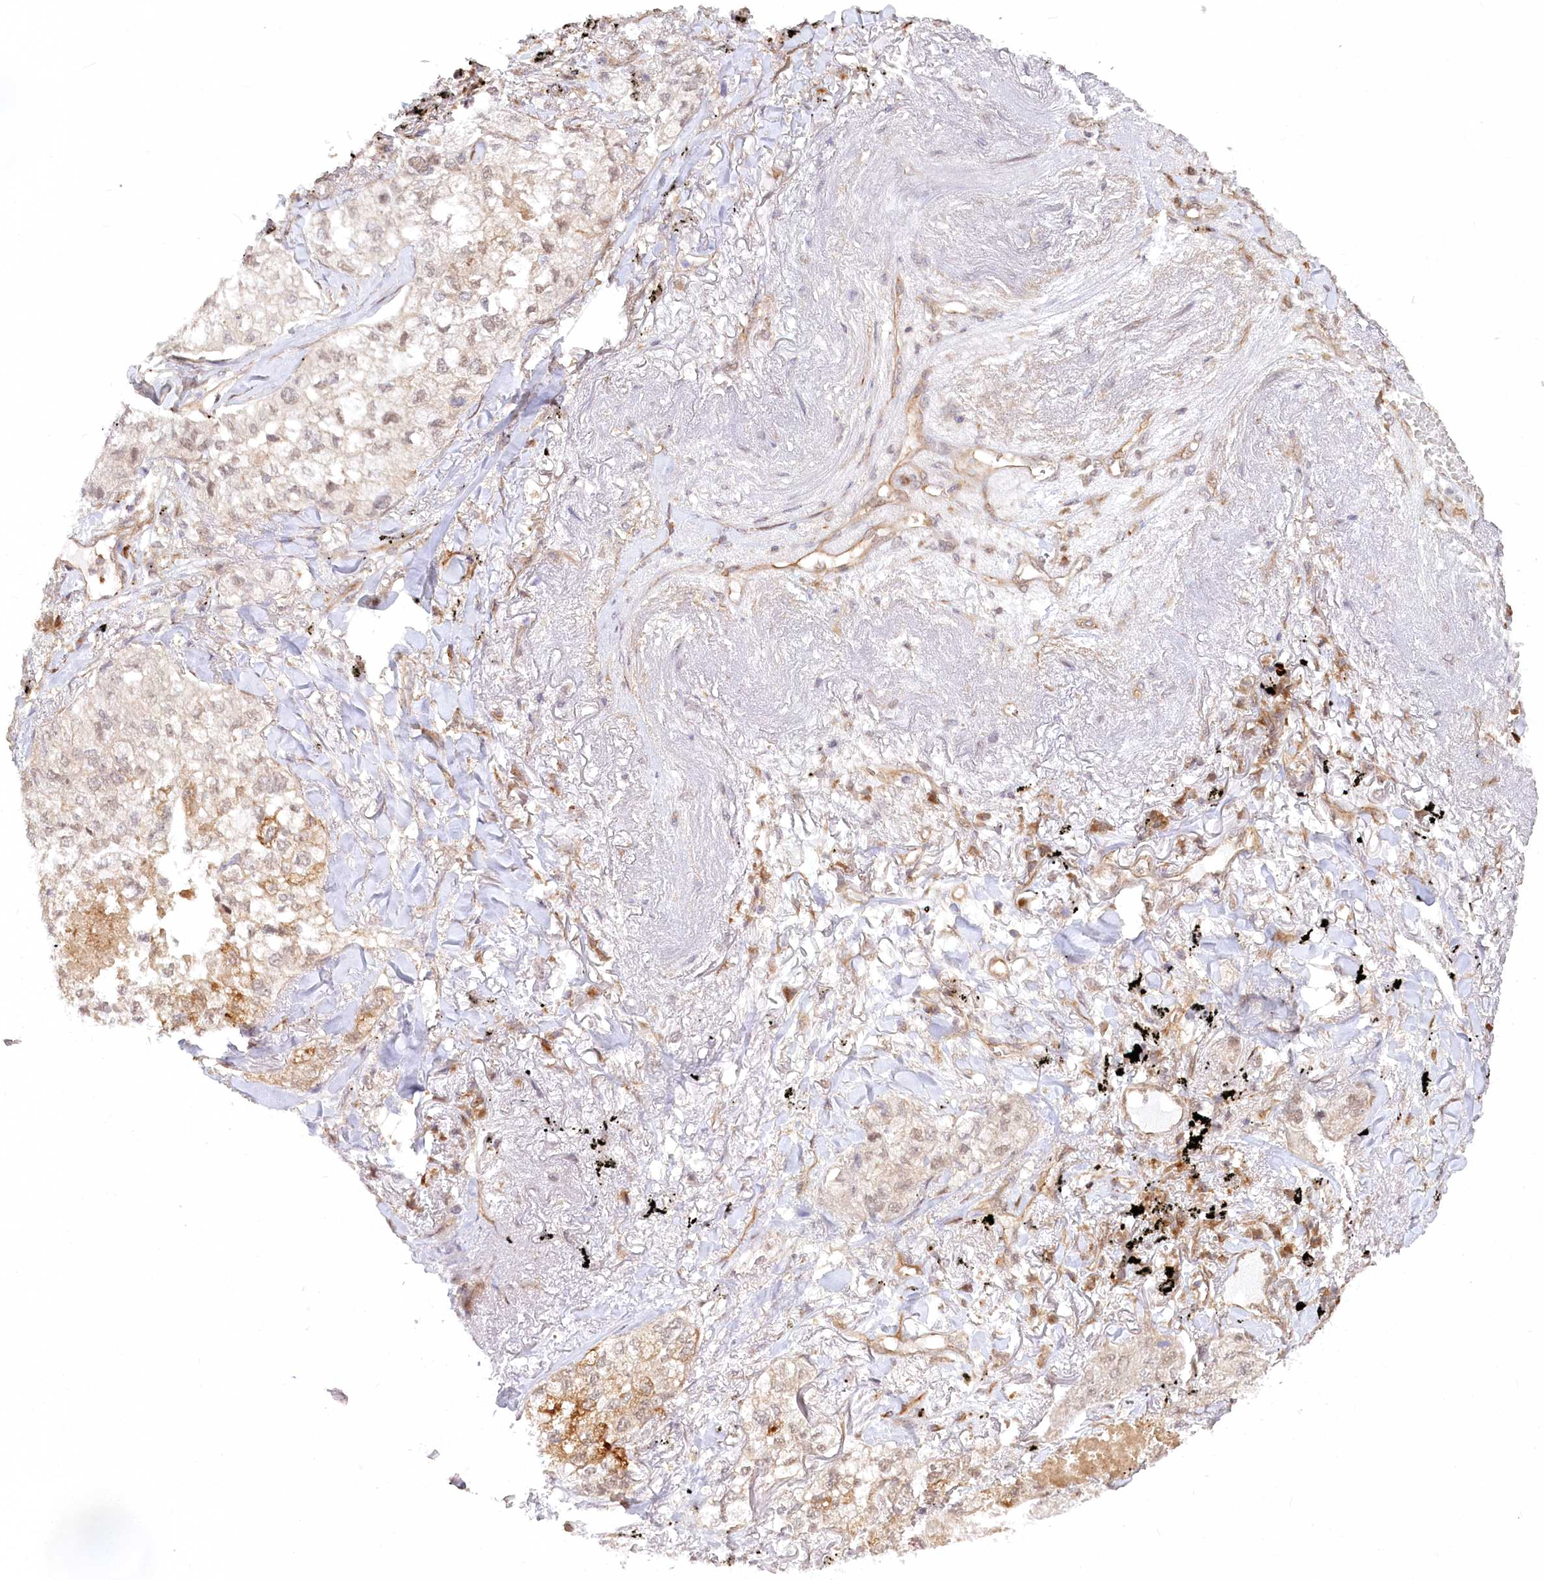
{"staining": {"intensity": "moderate", "quantity": "25%-75%", "location": "cytoplasmic/membranous"}, "tissue": "lung cancer", "cell_type": "Tumor cells", "image_type": "cancer", "snomed": [{"axis": "morphology", "description": "Adenocarcinoma, NOS"}, {"axis": "topography", "description": "Lung"}], "caption": "Immunohistochemistry of human adenocarcinoma (lung) exhibits medium levels of moderate cytoplasmic/membranous positivity in approximately 25%-75% of tumor cells.", "gene": "CEP70", "patient": {"sex": "male", "age": 65}}